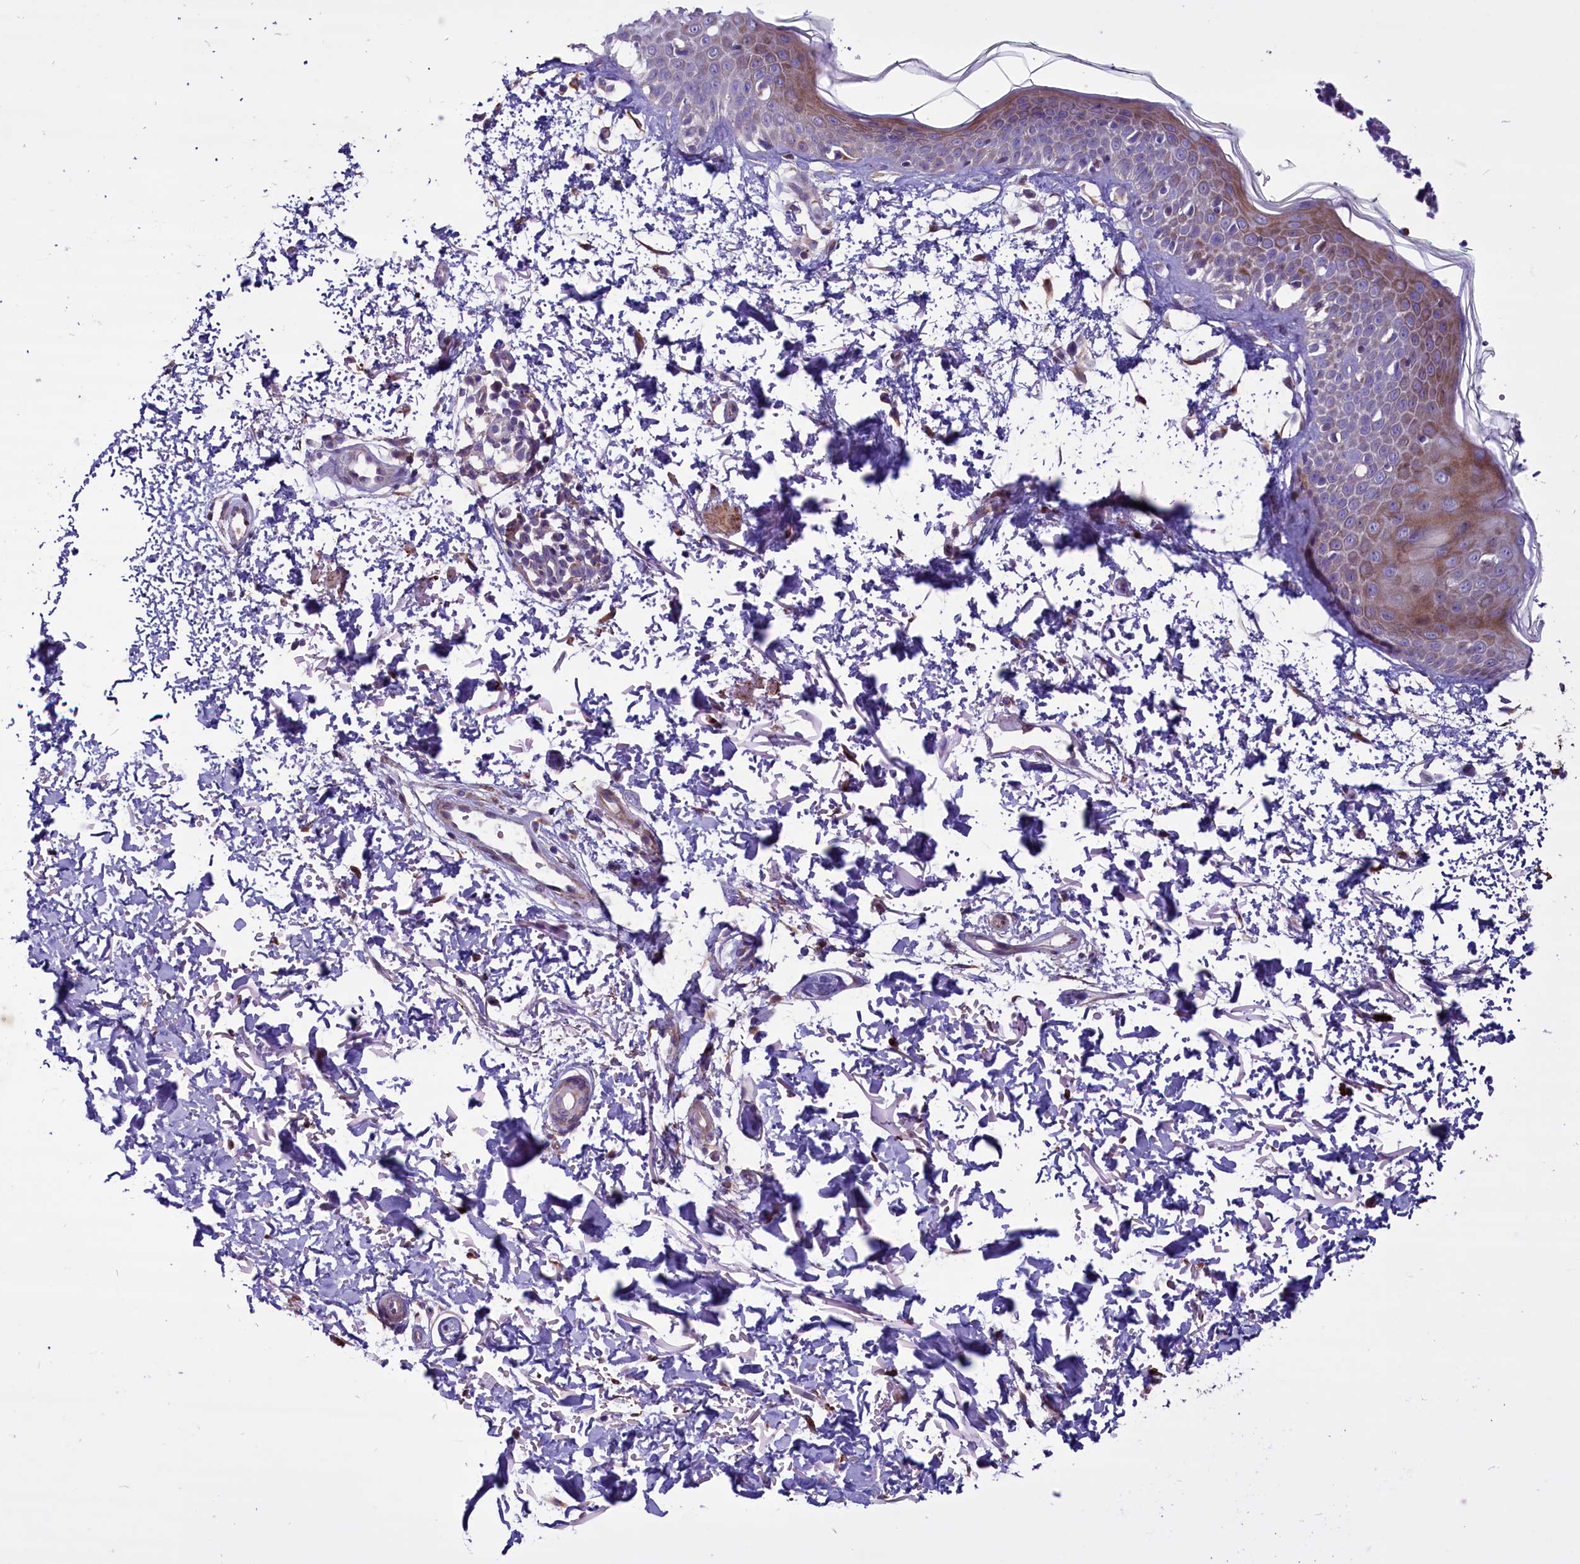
{"staining": {"intensity": "moderate", "quantity": ">75%", "location": "cytoplasmic/membranous"}, "tissue": "skin", "cell_type": "Fibroblasts", "image_type": "normal", "snomed": [{"axis": "morphology", "description": "Normal tissue, NOS"}, {"axis": "topography", "description": "Skin"}], "caption": "This is a photomicrograph of IHC staining of unremarkable skin, which shows moderate positivity in the cytoplasmic/membranous of fibroblasts.", "gene": "MIEF2", "patient": {"sex": "male", "age": 66}}